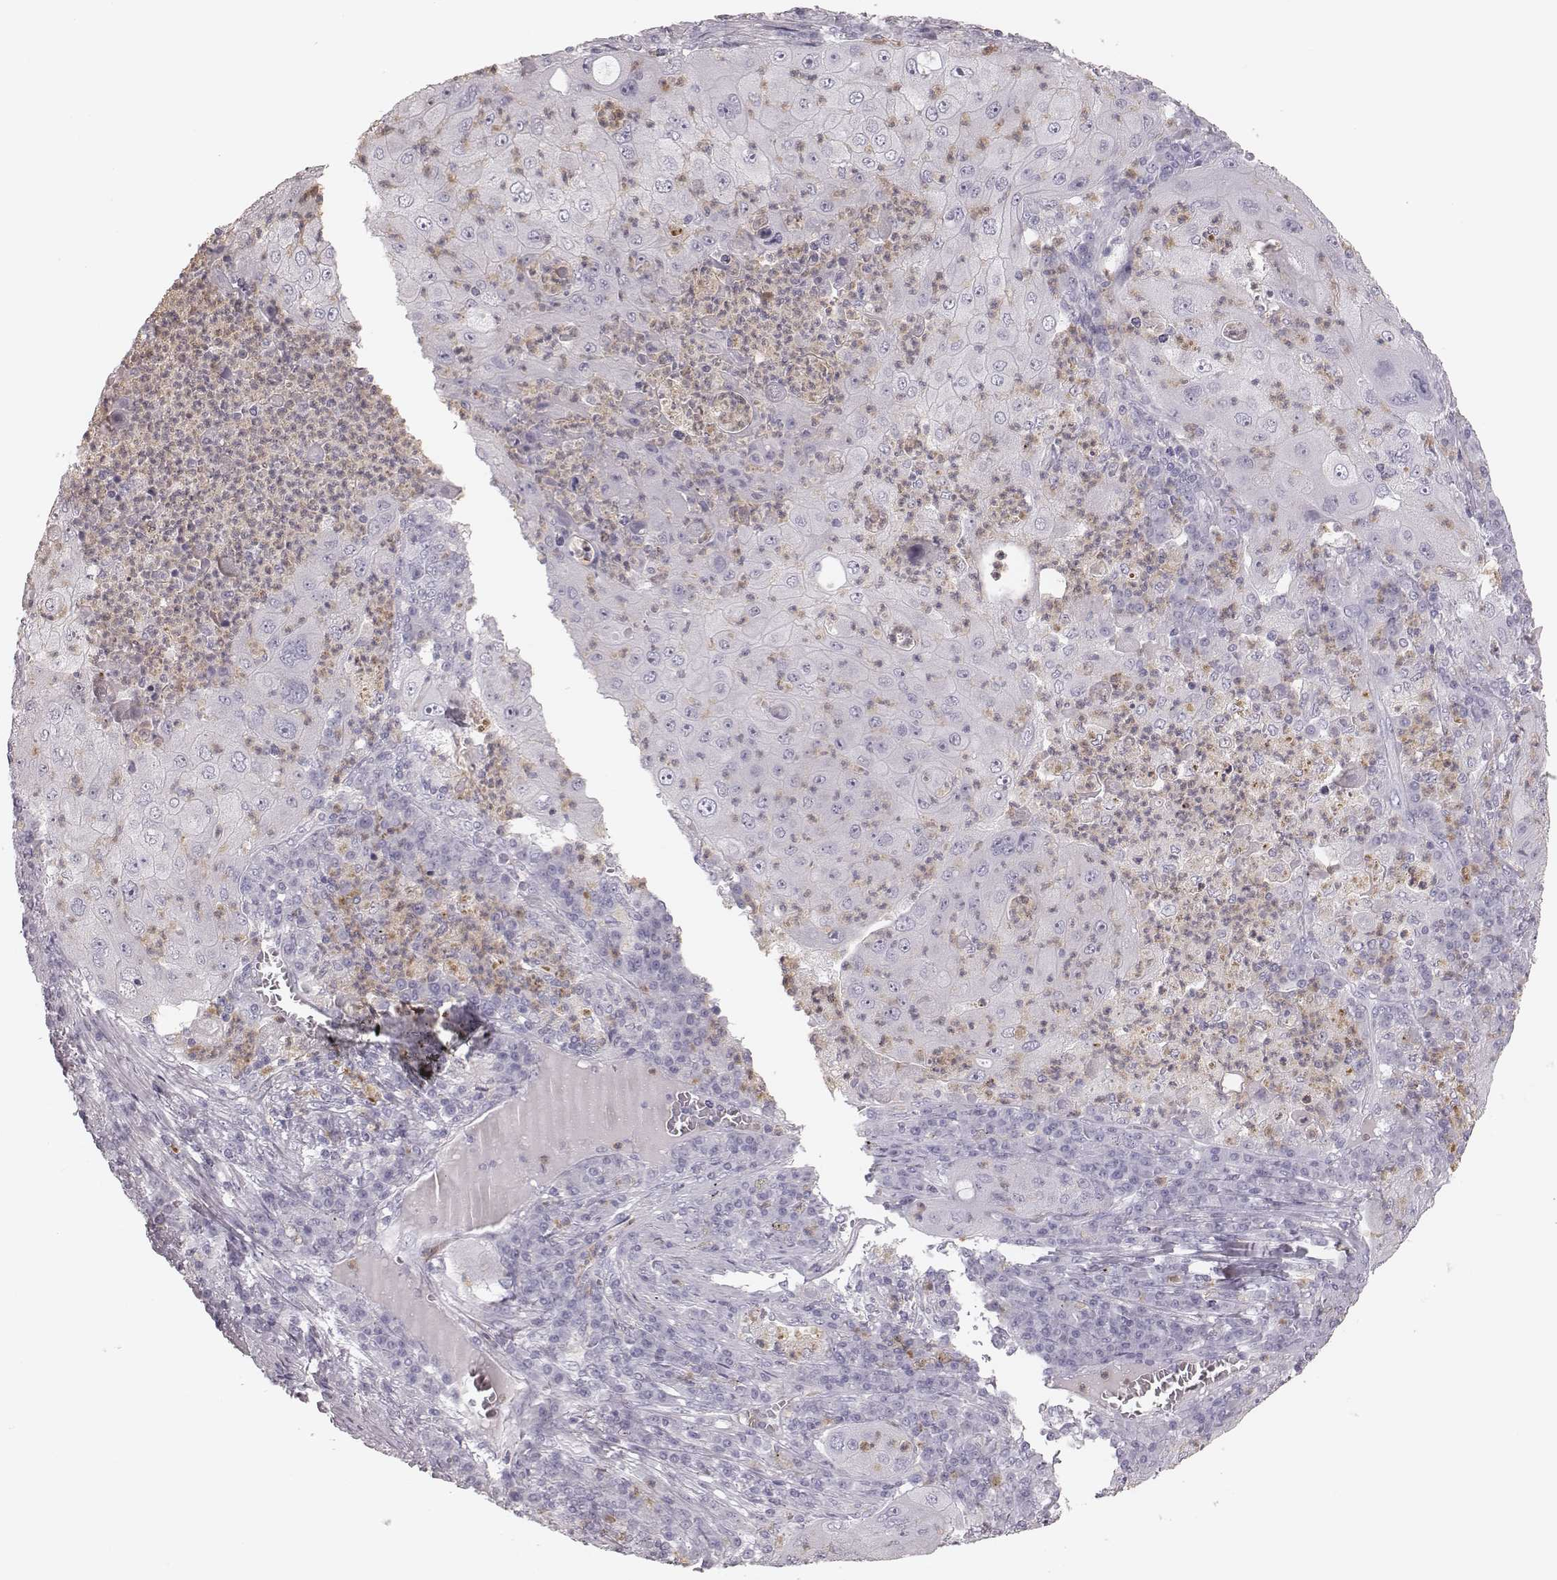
{"staining": {"intensity": "negative", "quantity": "none", "location": "none"}, "tissue": "lung cancer", "cell_type": "Tumor cells", "image_type": "cancer", "snomed": [{"axis": "morphology", "description": "Squamous cell carcinoma, NOS"}, {"axis": "topography", "description": "Lung"}], "caption": "Immunohistochemistry (IHC) image of neoplastic tissue: human squamous cell carcinoma (lung) stained with DAB (3,3'-diaminobenzidine) displays no significant protein staining in tumor cells. Brightfield microscopy of immunohistochemistry (IHC) stained with DAB (brown) and hematoxylin (blue), captured at high magnification.", "gene": "ELANE", "patient": {"sex": "female", "age": 59}}